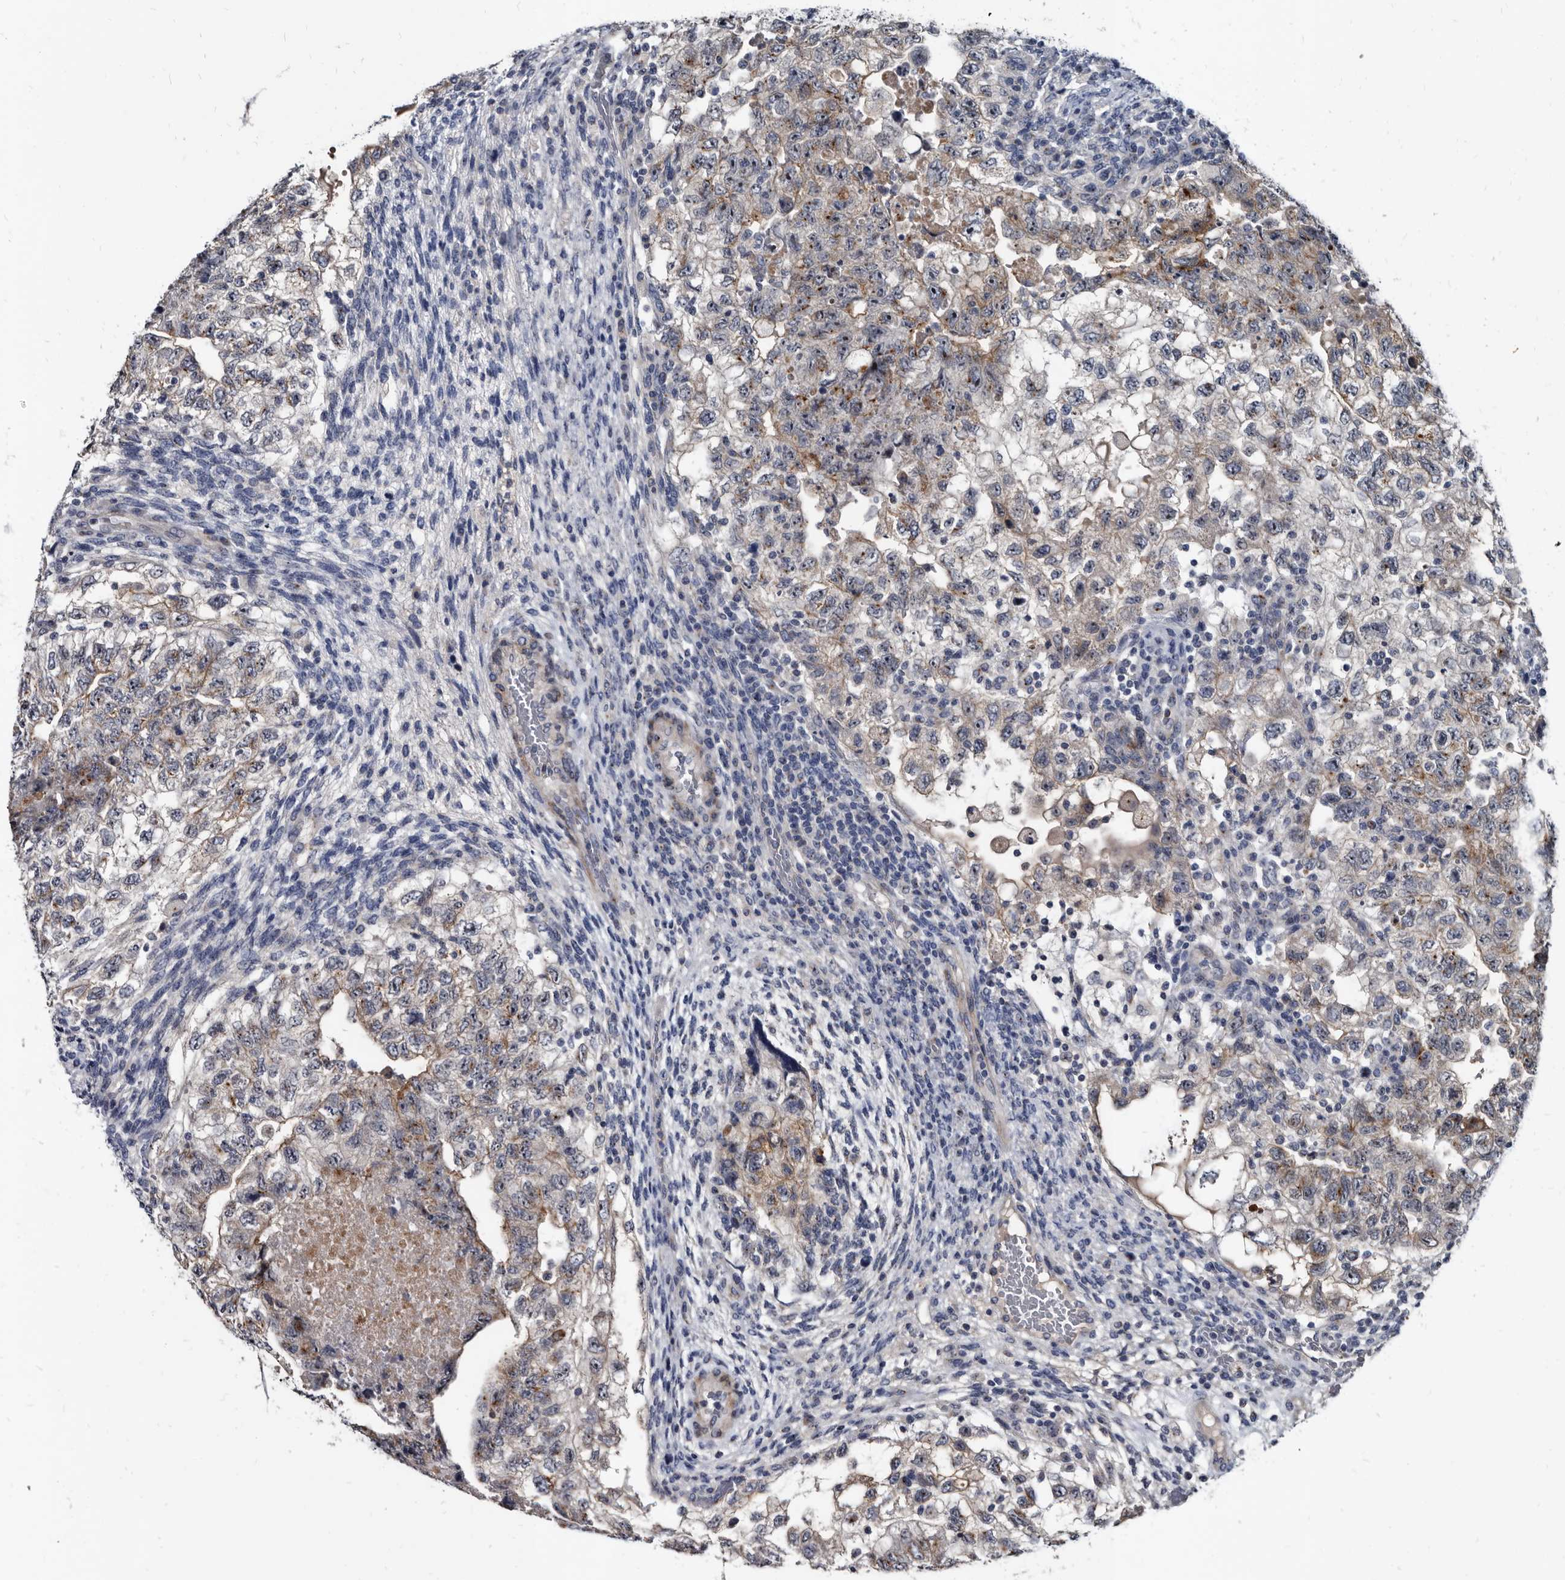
{"staining": {"intensity": "weak", "quantity": "25%-75%", "location": "cytoplasmic/membranous"}, "tissue": "testis cancer", "cell_type": "Tumor cells", "image_type": "cancer", "snomed": [{"axis": "morphology", "description": "Carcinoma, Embryonal, NOS"}, {"axis": "topography", "description": "Testis"}], "caption": "DAB (3,3'-diaminobenzidine) immunohistochemical staining of human testis cancer demonstrates weak cytoplasmic/membranous protein staining in about 25%-75% of tumor cells.", "gene": "PRSS8", "patient": {"sex": "male", "age": 36}}